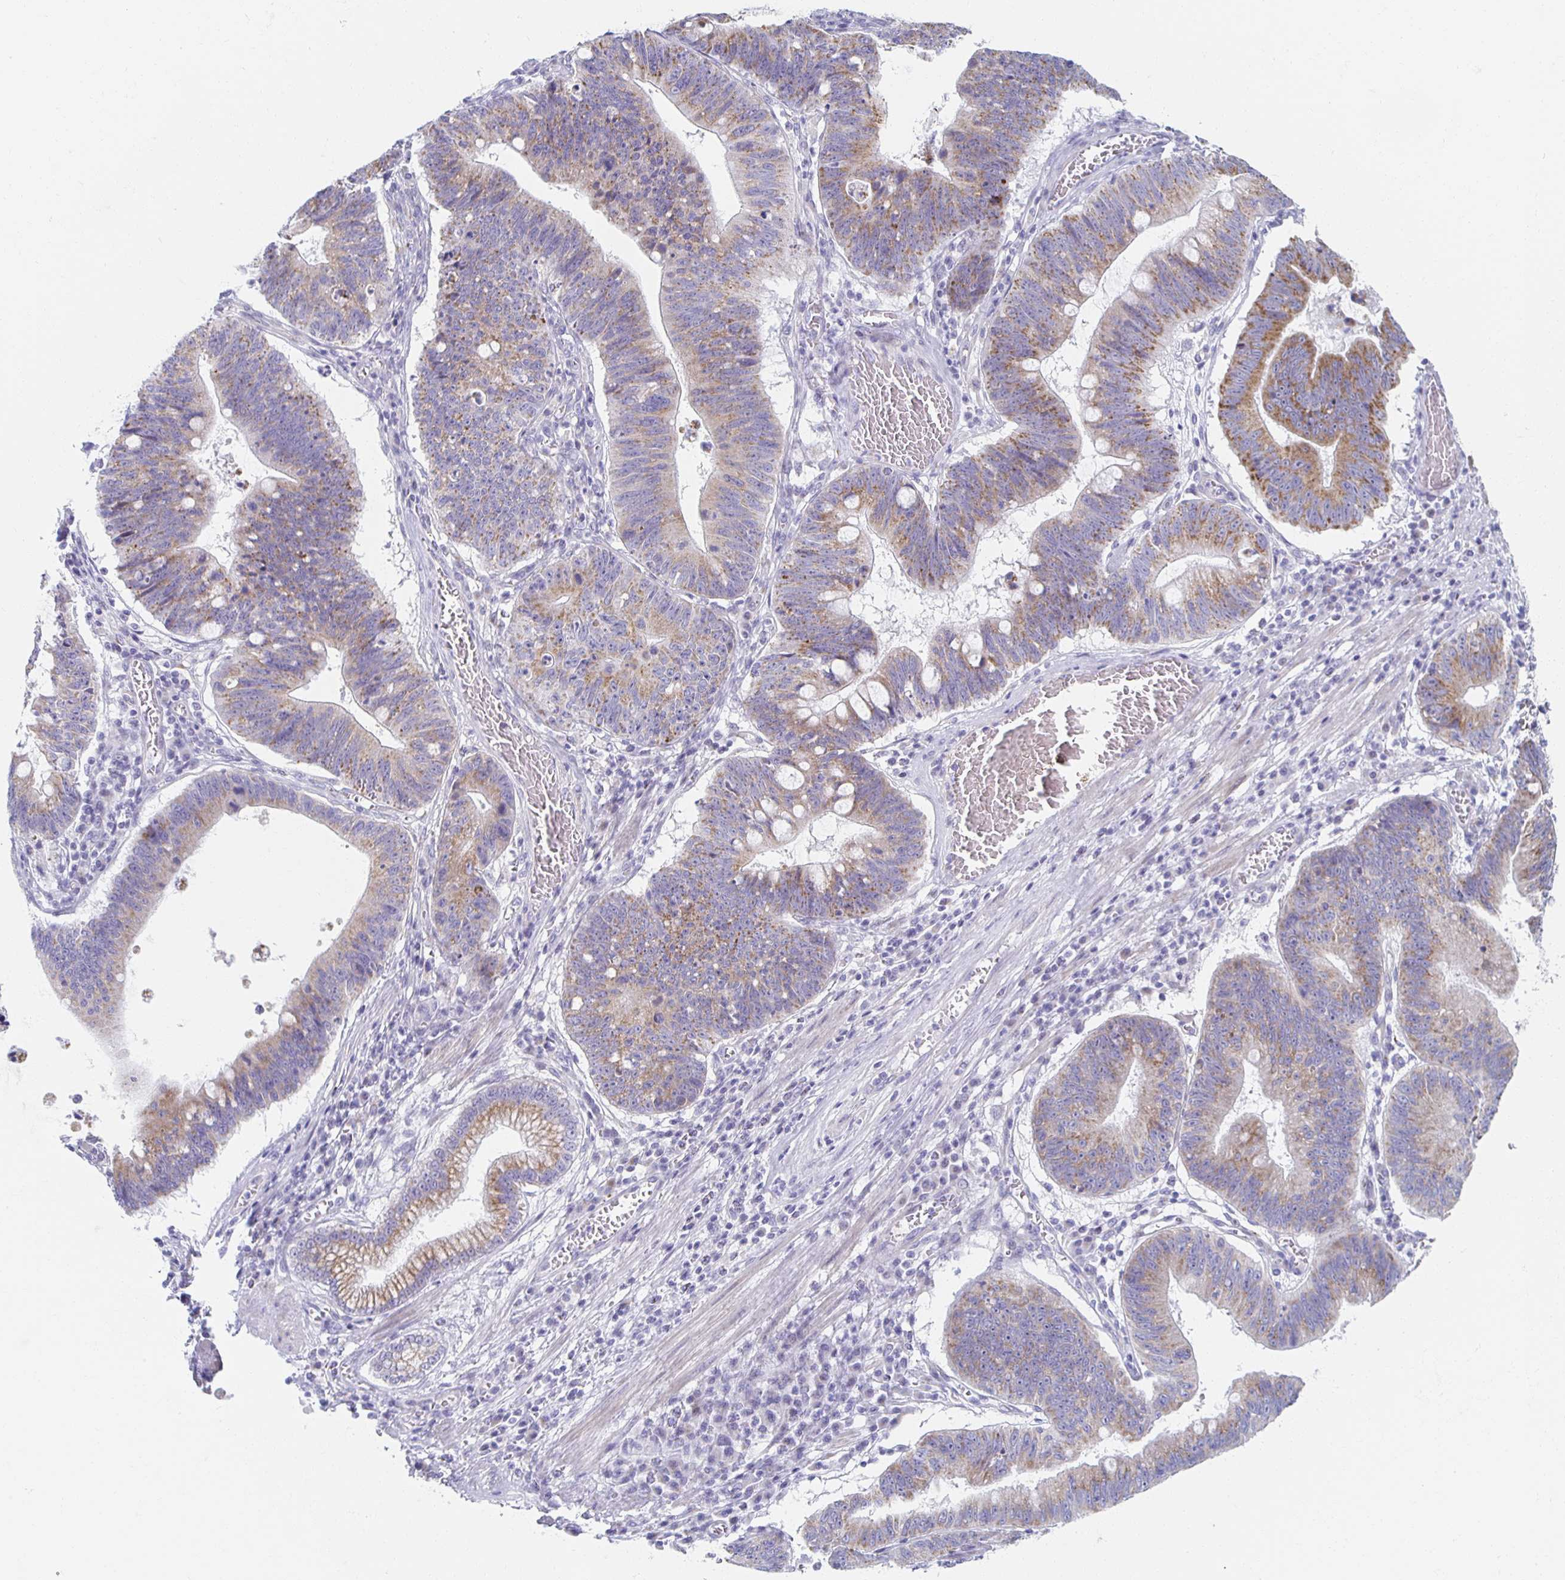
{"staining": {"intensity": "moderate", "quantity": "25%-75%", "location": "cytoplasmic/membranous"}, "tissue": "stomach cancer", "cell_type": "Tumor cells", "image_type": "cancer", "snomed": [{"axis": "morphology", "description": "Adenocarcinoma, NOS"}, {"axis": "topography", "description": "Stomach"}], "caption": "An image showing moderate cytoplasmic/membranous staining in approximately 25%-75% of tumor cells in stomach cancer (adenocarcinoma), as visualized by brown immunohistochemical staining.", "gene": "TEX44", "patient": {"sex": "male", "age": 59}}